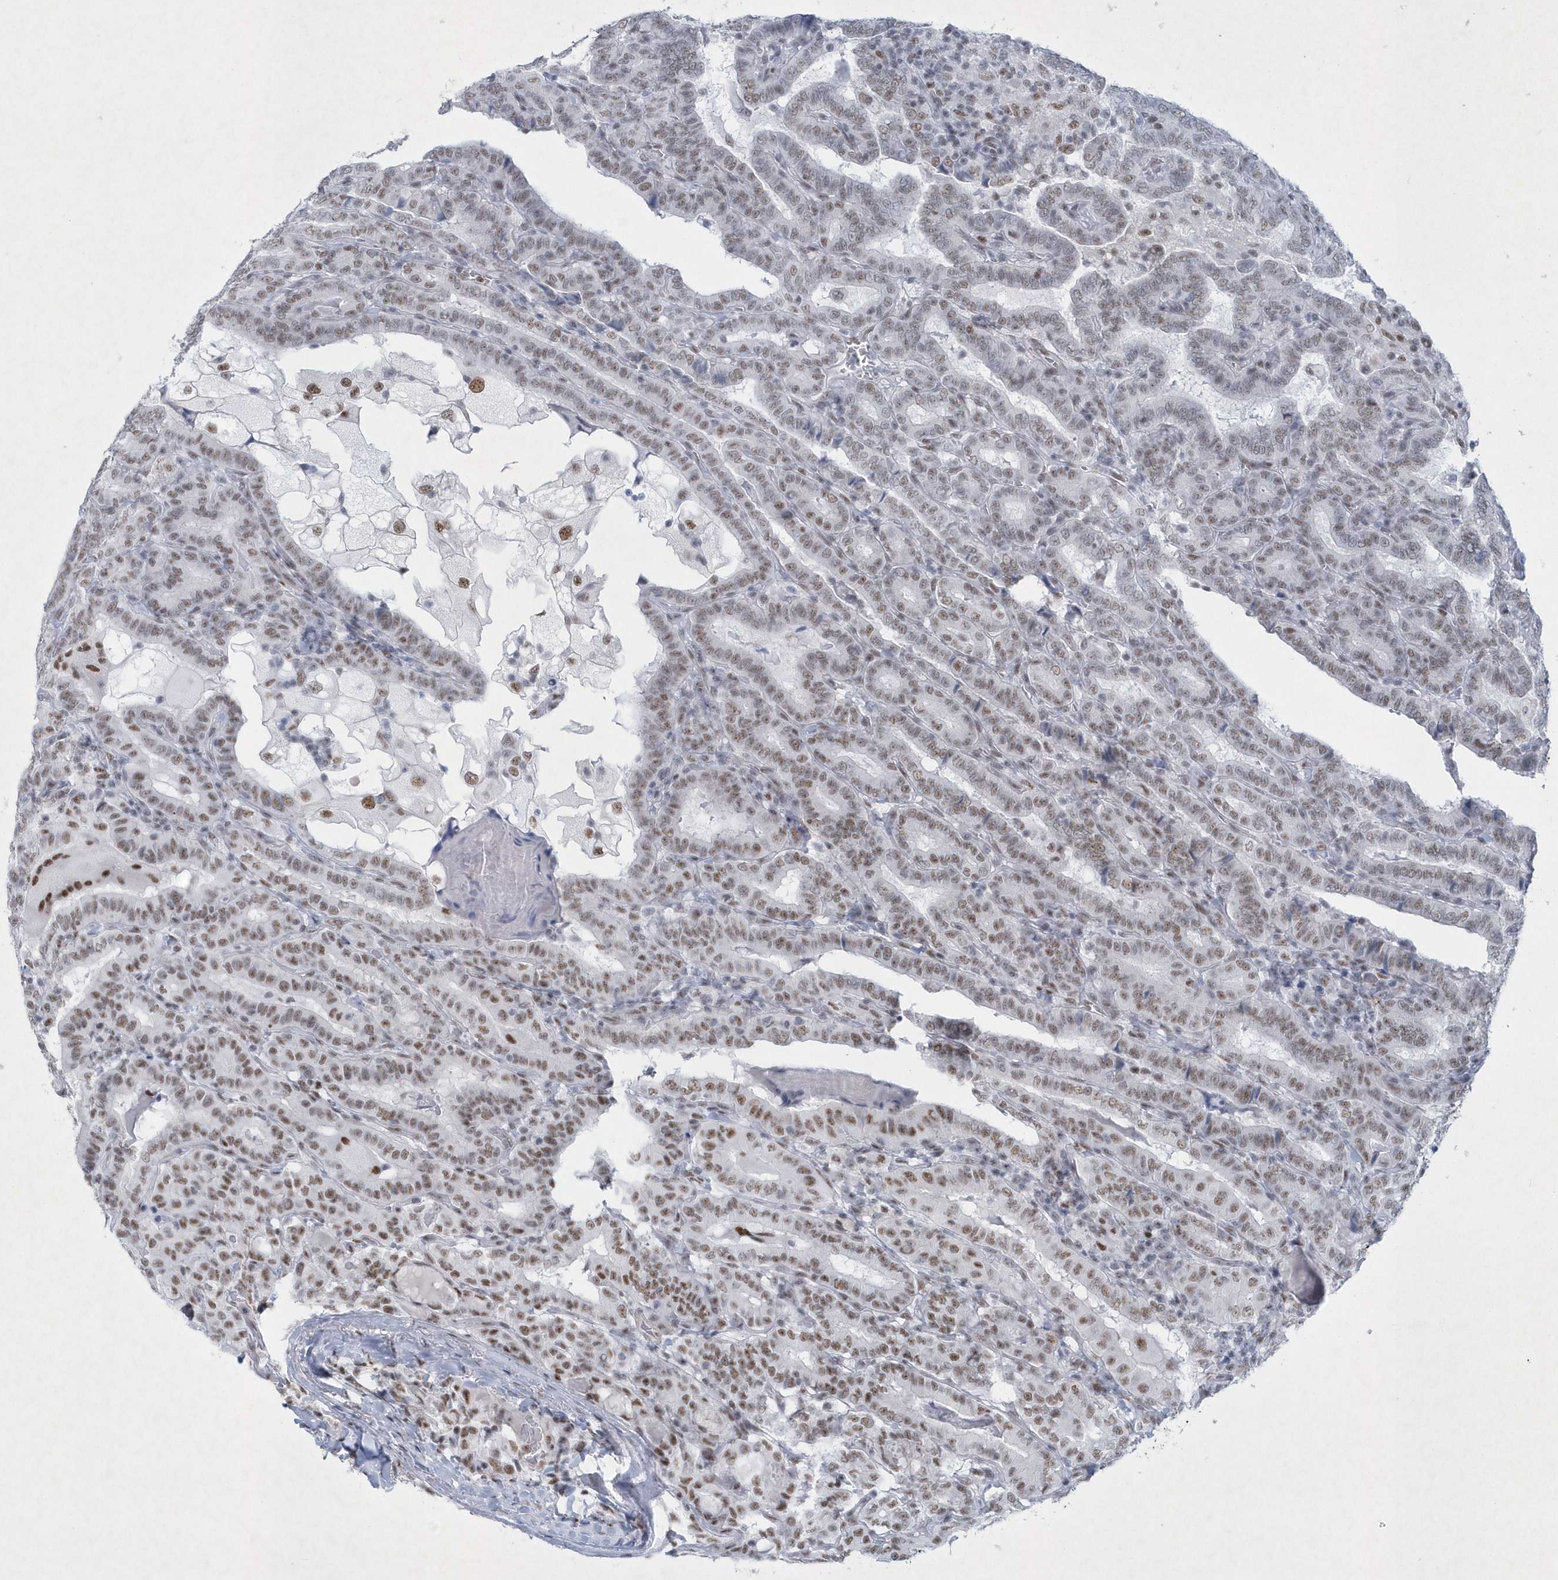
{"staining": {"intensity": "moderate", "quantity": ">75%", "location": "nuclear"}, "tissue": "thyroid cancer", "cell_type": "Tumor cells", "image_type": "cancer", "snomed": [{"axis": "morphology", "description": "Papillary adenocarcinoma, NOS"}, {"axis": "topography", "description": "Thyroid gland"}], "caption": "A micrograph of papillary adenocarcinoma (thyroid) stained for a protein reveals moderate nuclear brown staining in tumor cells.", "gene": "DCLRE1A", "patient": {"sex": "female", "age": 72}}